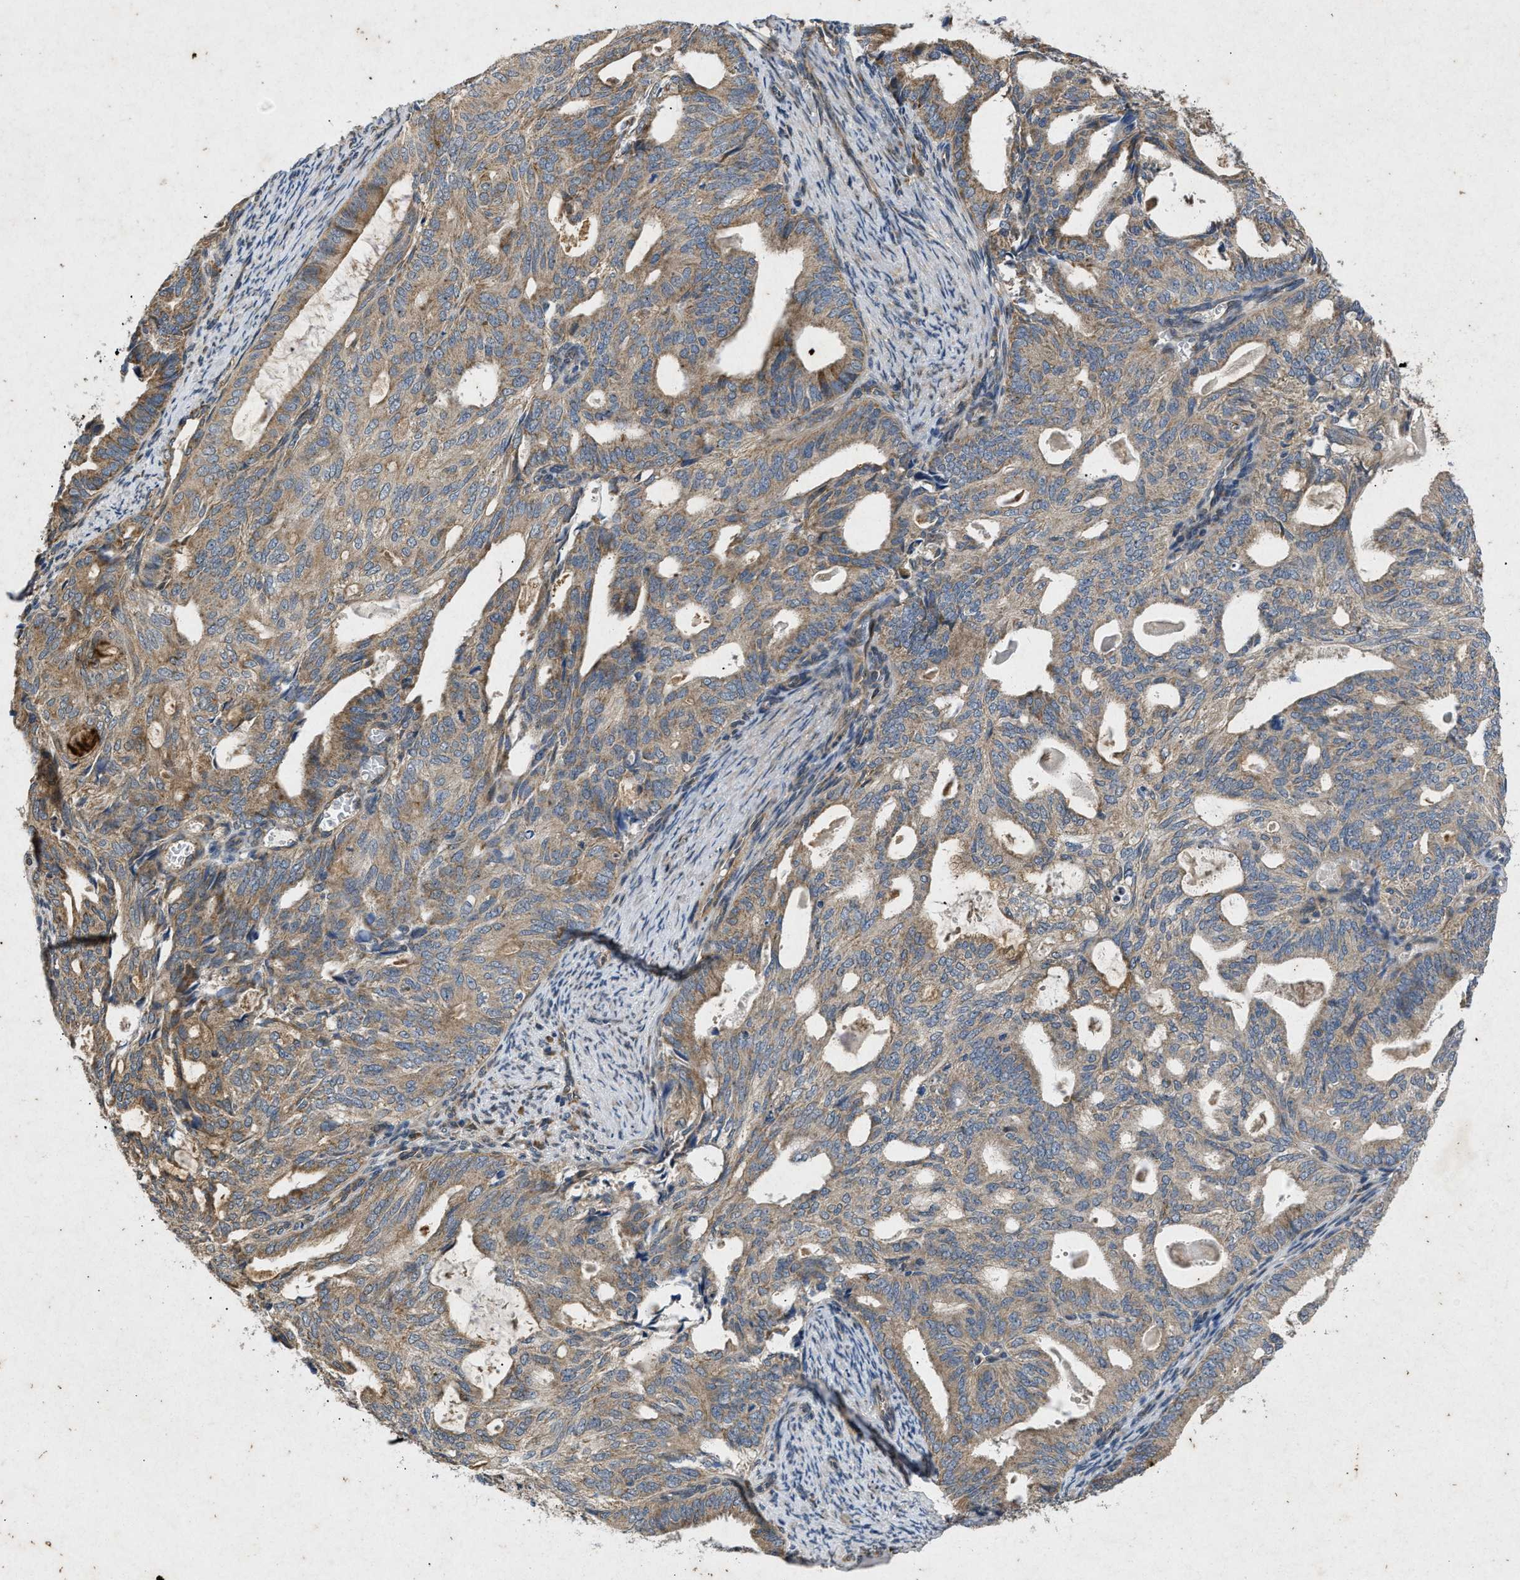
{"staining": {"intensity": "moderate", "quantity": ">75%", "location": "cytoplasmic/membranous"}, "tissue": "endometrial cancer", "cell_type": "Tumor cells", "image_type": "cancer", "snomed": [{"axis": "morphology", "description": "Adenocarcinoma, NOS"}, {"axis": "topography", "description": "Endometrium"}], "caption": "The histopathology image exhibits staining of endometrial adenocarcinoma, revealing moderate cytoplasmic/membranous protein staining (brown color) within tumor cells. (Brightfield microscopy of DAB IHC at high magnification).", "gene": "PRKG2", "patient": {"sex": "female", "age": 58}}